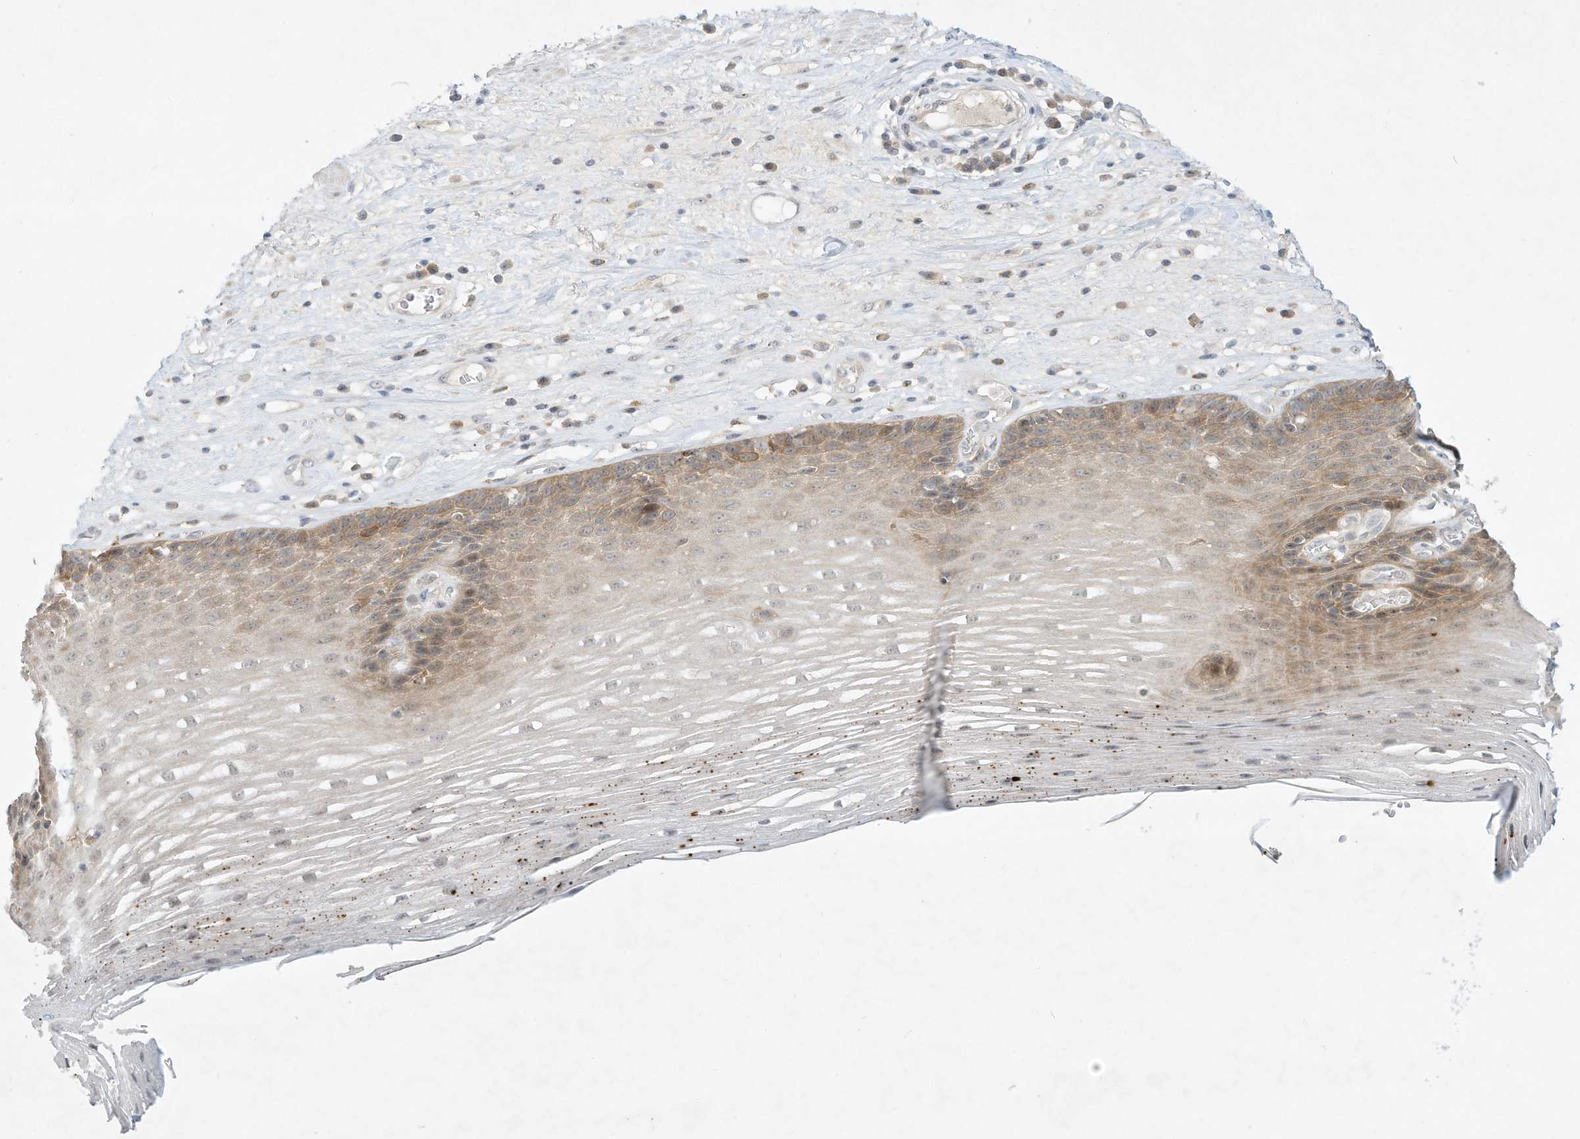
{"staining": {"intensity": "moderate", "quantity": "25%-75%", "location": "cytoplasmic/membranous"}, "tissue": "esophagus", "cell_type": "Squamous epithelial cells", "image_type": "normal", "snomed": [{"axis": "morphology", "description": "Normal tissue, NOS"}, {"axis": "topography", "description": "Esophagus"}], "caption": "Squamous epithelial cells exhibit medium levels of moderate cytoplasmic/membranous staining in approximately 25%-75% of cells in unremarkable human esophagus. (DAB (3,3'-diaminobenzidine) IHC, brown staining for protein, blue staining for nuclei).", "gene": "PAK6", "patient": {"sex": "male", "age": 62}}